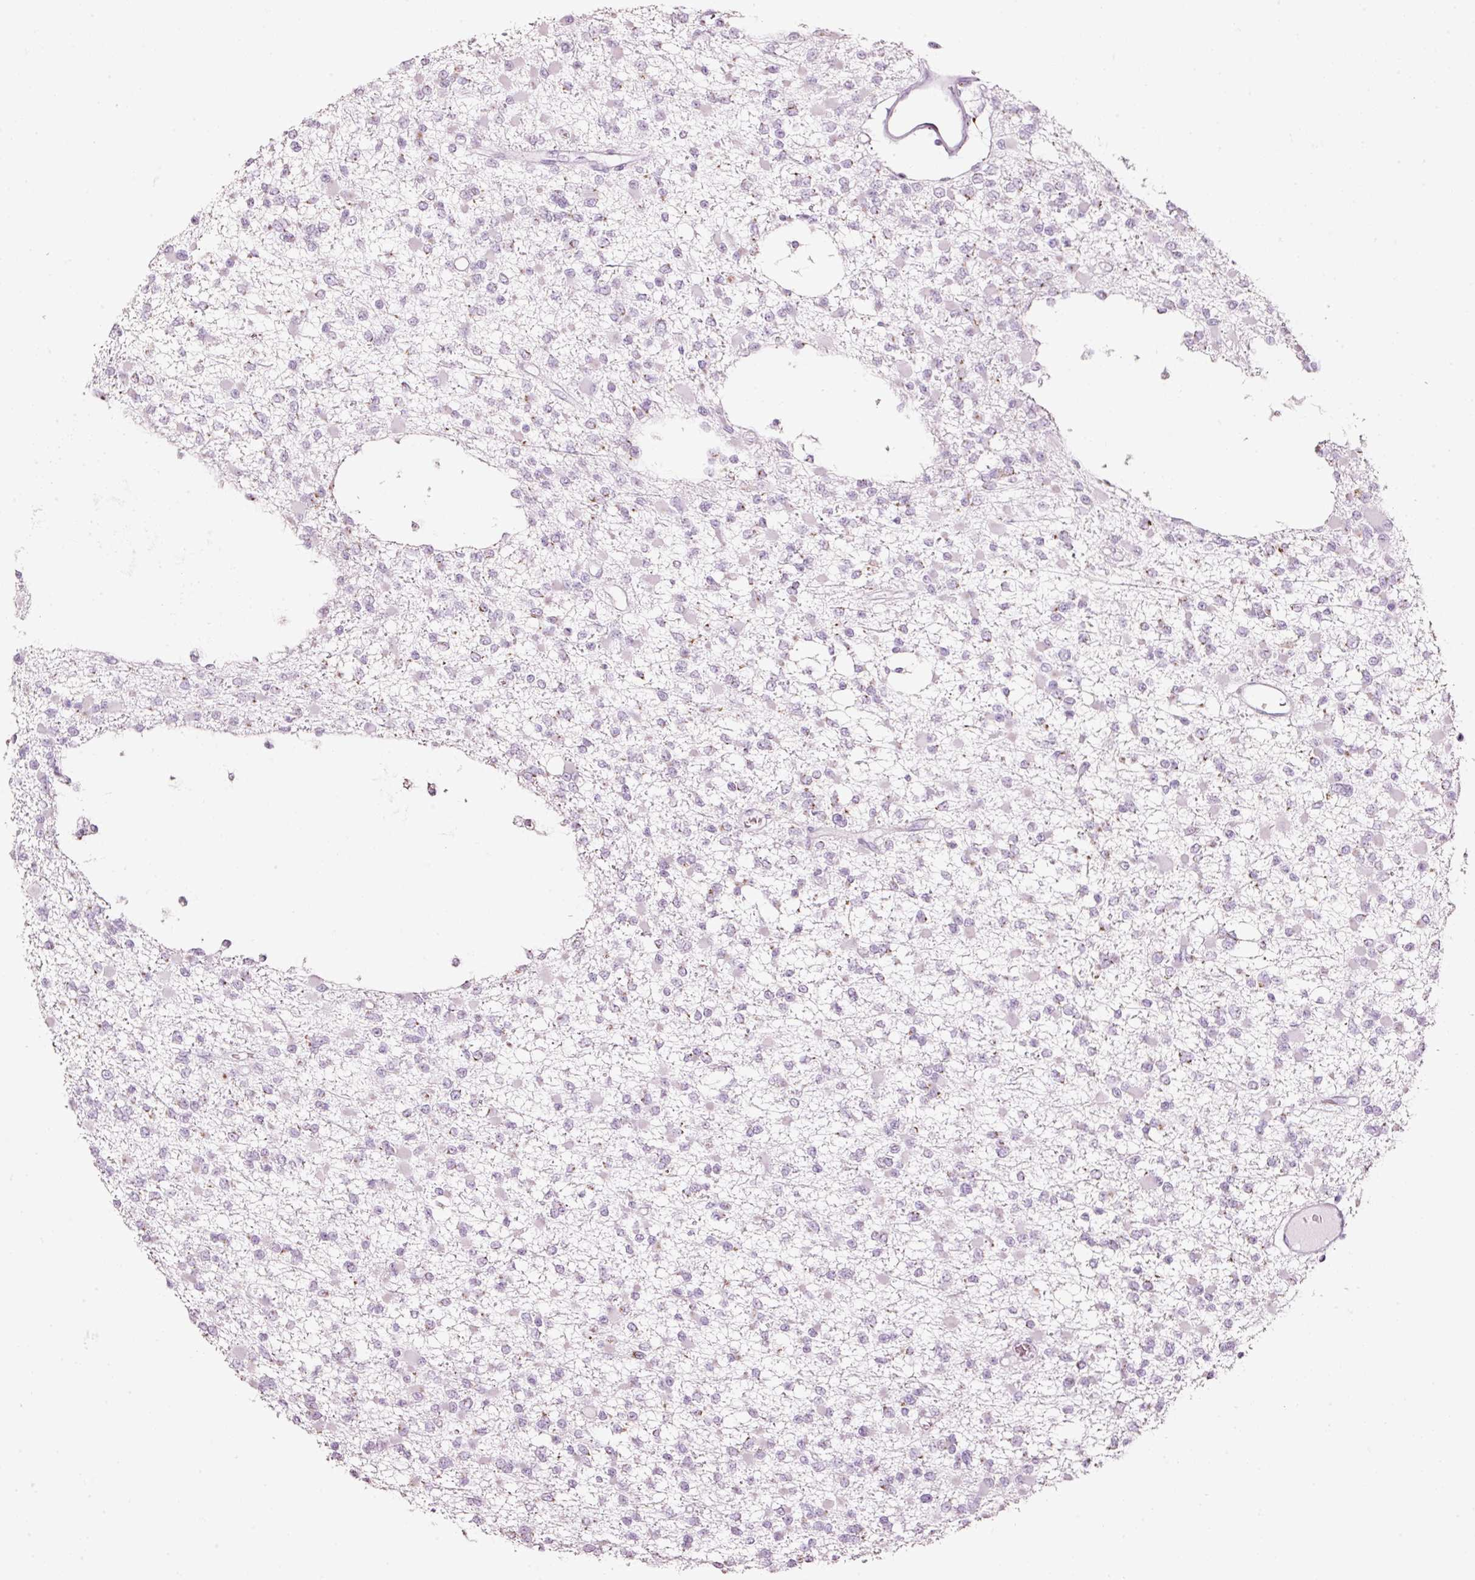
{"staining": {"intensity": "weak", "quantity": "<25%", "location": "cytoplasmic/membranous"}, "tissue": "glioma", "cell_type": "Tumor cells", "image_type": "cancer", "snomed": [{"axis": "morphology", "description": "Glioma, malignant, Low grade"}, {"axis": "topography", "description": "Brain"}], "caption": "Histopathology image shows no protein positivity in tumor cells of glioma tissue.", "gene": "SDF4", "patient": {"sex": "female", "age": 22}}